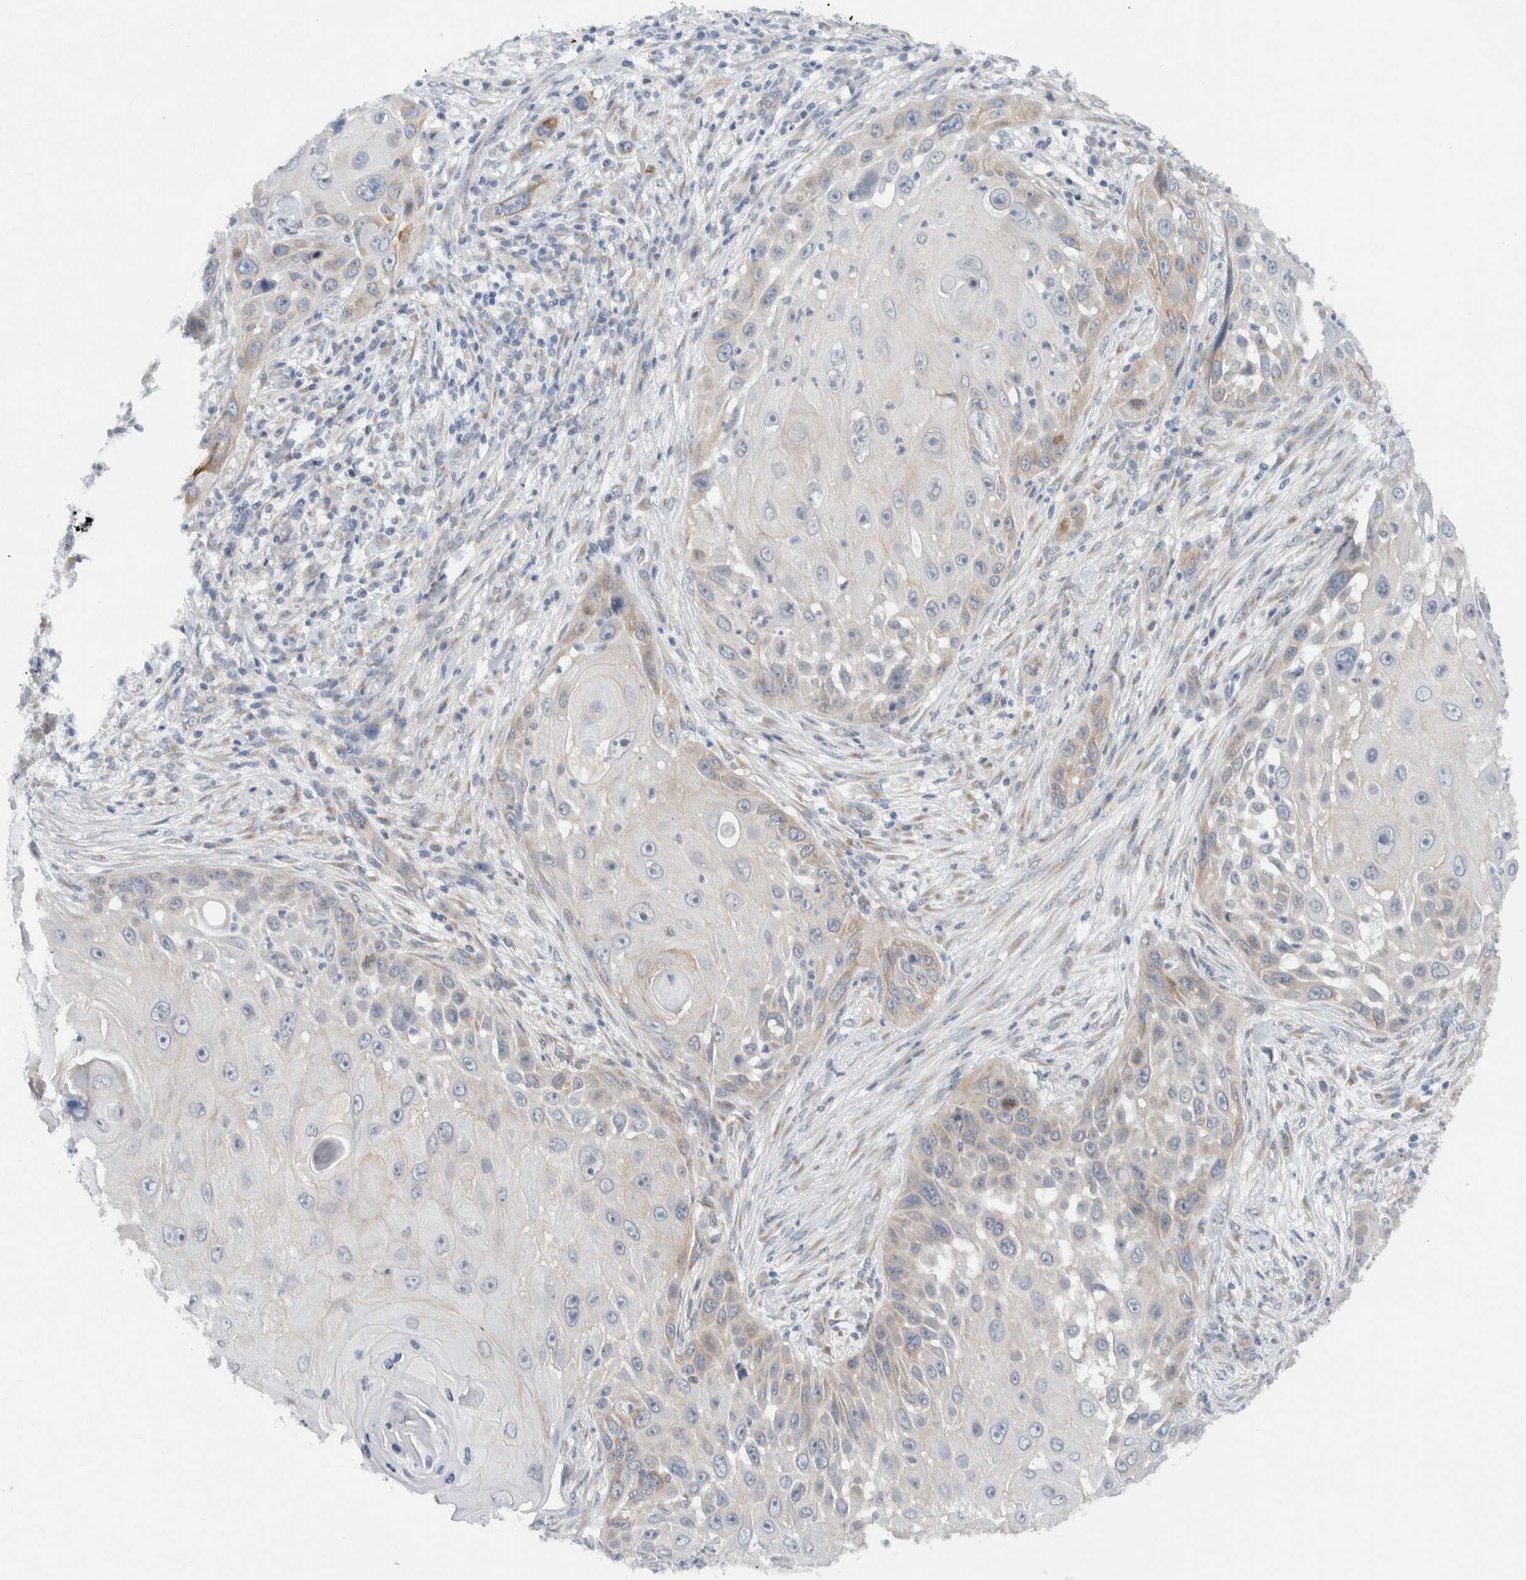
{"staining": {"intensity": "weak", "quantity": "<25%", "location": "cytoplasmic/membranous"}, "tissue": "skin cancer", "cell_type": "Tumor cells", "image_type": "cancer", "snomed": [{"axis": "morphology", "description": "Squamous cell carcinoma, NOS"}, {"axis": "topography", "description": "Skin"}], "caption": "A micrograph of skin cancer (squamous cell carcinoma) stained for a protein displays no brown staining in tumor cells.", "gene": "RERE", "patient": {"sex": "female", "age": 44}}